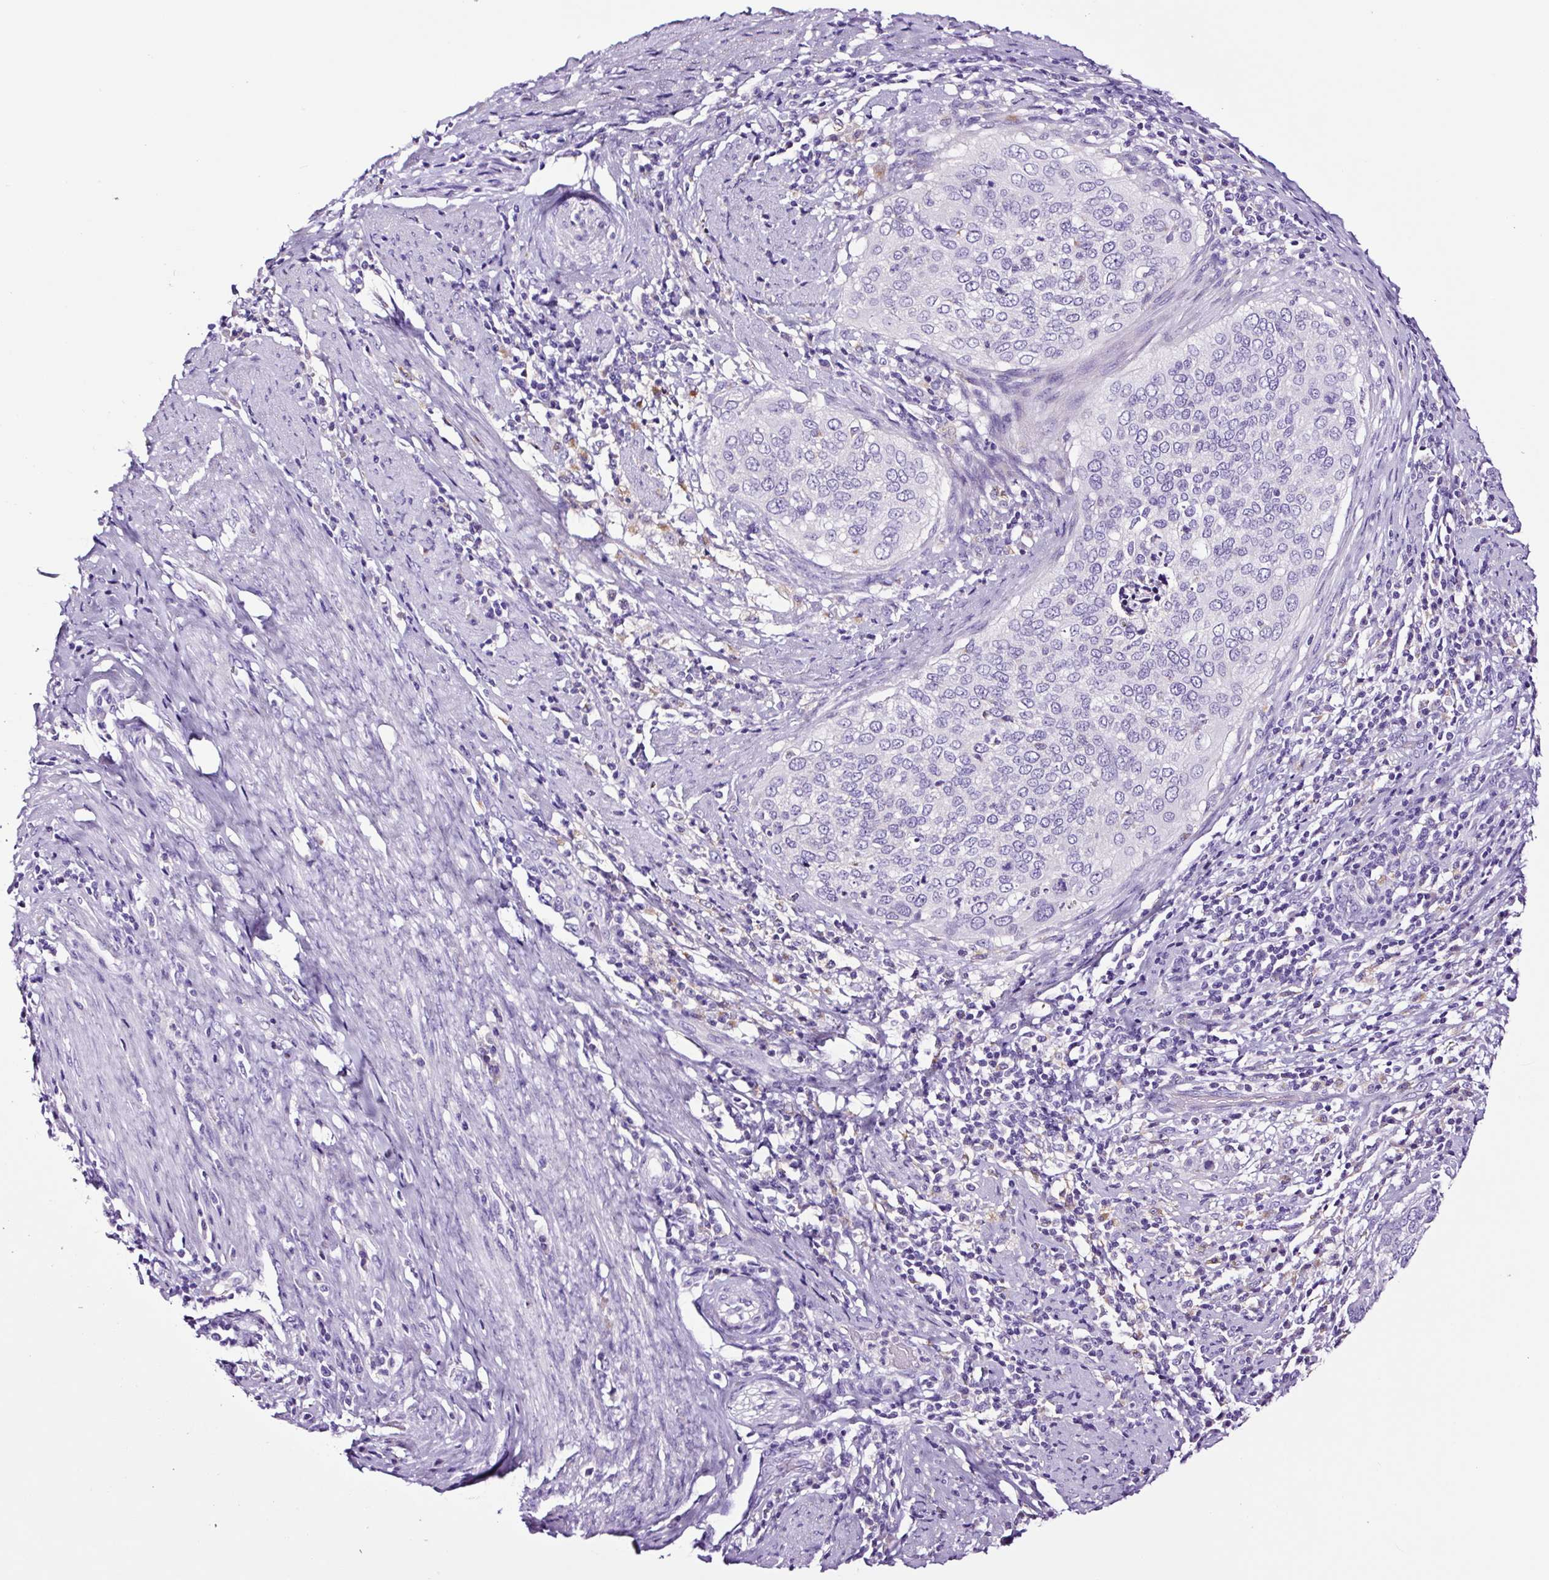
{"staining": {"intensity": "negative", "quantity": "none", "location": "none"}, "tissue": "cervical cancer", "cell_type": "Tumor cells", "image_type": "cancer", "snomed": [{"axis": "morphology", "description": "Squamous cell carcinoma, NOS"}, {"axis": "topography", "description": "Cervix"}], "caption": "Tumor cells show no significant protein staining in cervical cancer (squamous cell carcinoma).", "gene": "FBXL7", "patient": {"sex": "female", "age": 38}}